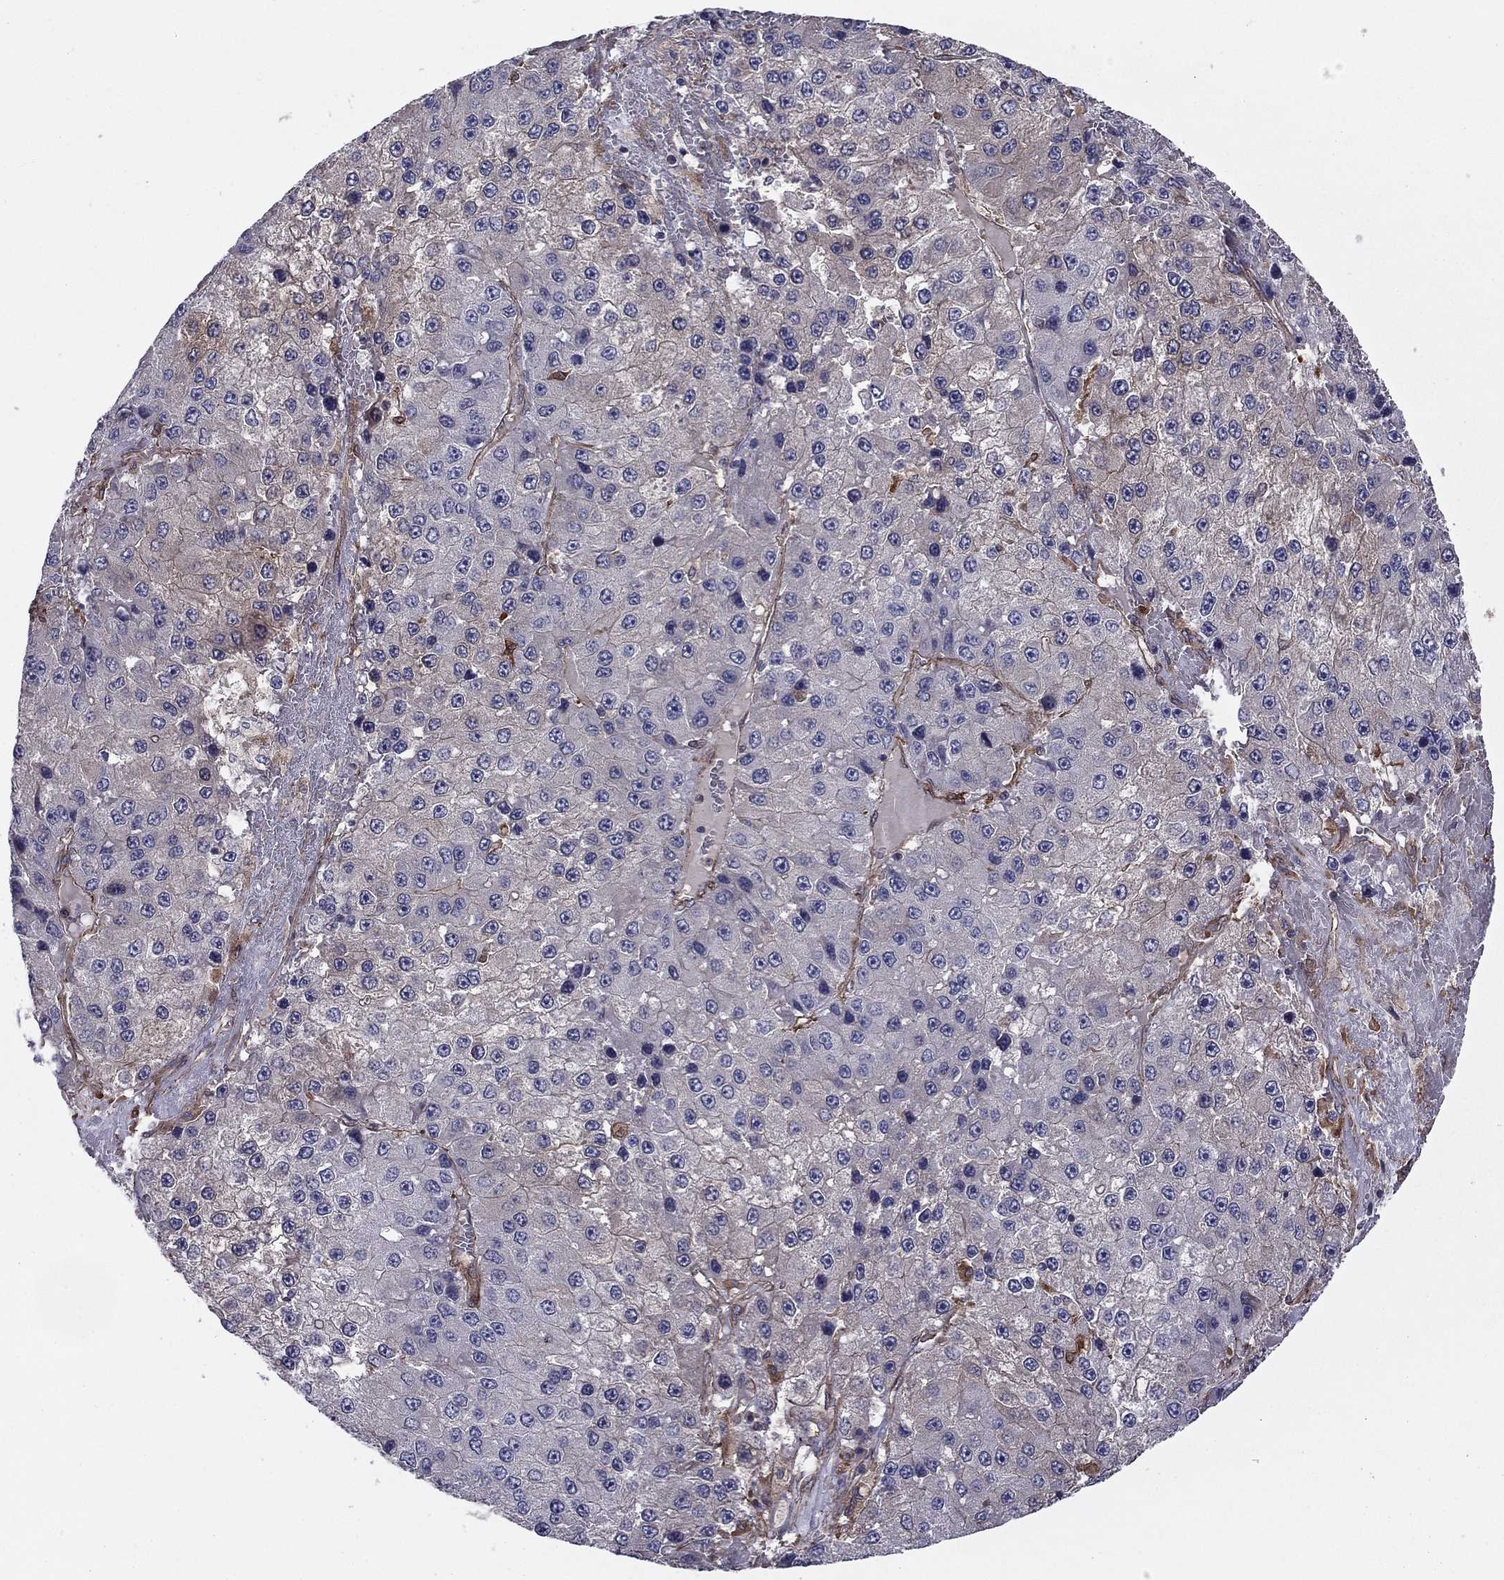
{"staining": {"intensity": "negative", "quantity": "none", "location": "none"}, "tissue": "liver cancer", "cell_type": "Tumor cells", "image_type": "cancer", "snomed": [{"axis": "morphology", "description": "Carcinoma, Hepatocellular, NOS"}, {"axis": "topography", "description": "Liver"}], "caption": "Liver cancer stained for a protein using immunohistochemistry (IHC) demonstrates no expression tumor cells.", "gene": "SHMT1", "patient": {"sex": "female", "age": 73}}